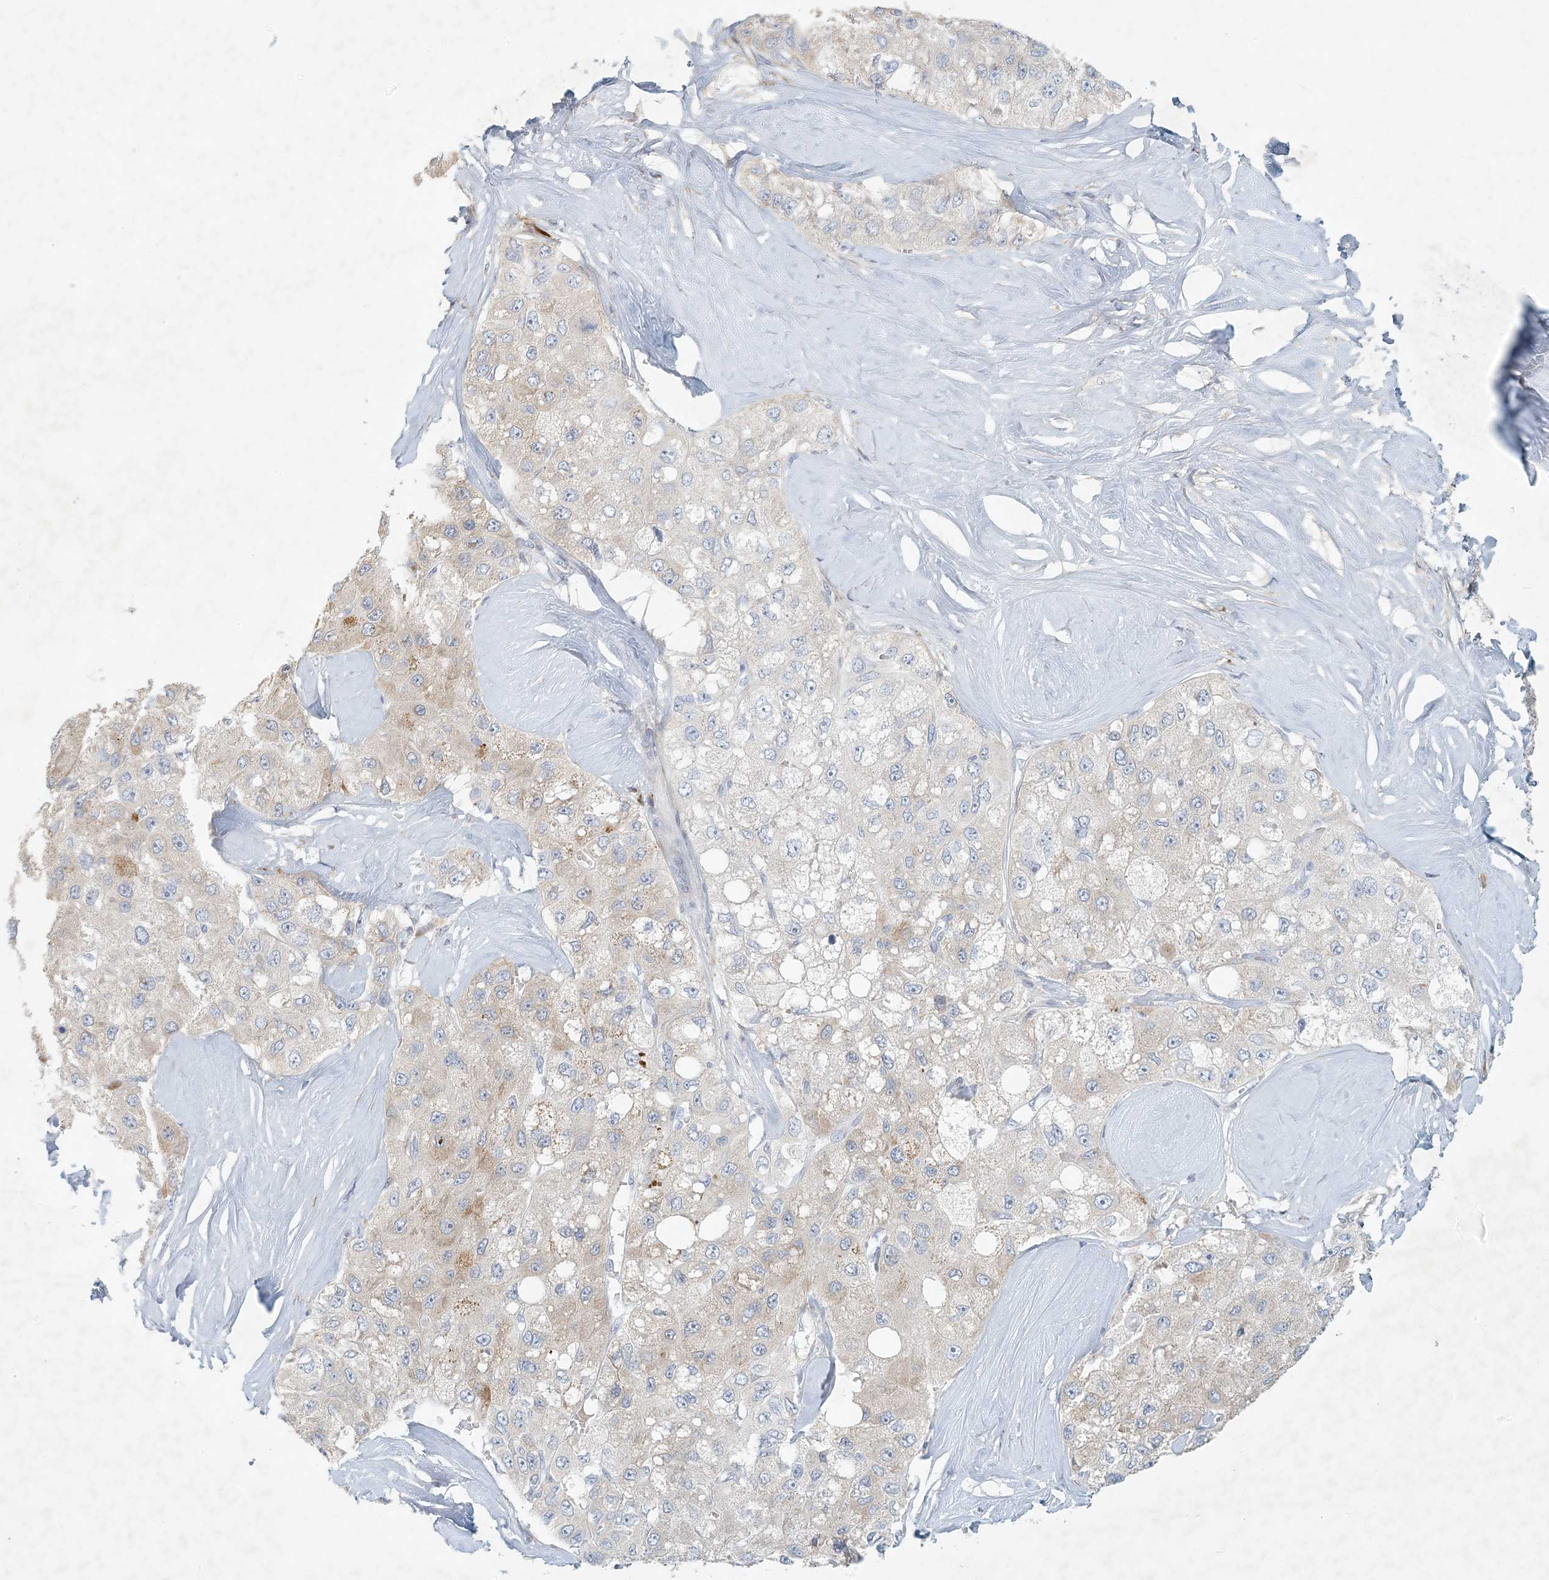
{"staining": {"intensity": "weak", "quantity": "<25%", "location": "cytoplasmic/membranous"}, "tissue": "liver cancer", "cell_type": "Tumor cells", "image_type": "cancer", "snomed": [{"axis": "morphology", "description": "Carcinoma, Hepatocellular, NOS"}, {"axis": "topography", "description": "Liver"}], "caption": "Immunohistochemical staining of liver hepatocellular carcinoma demonstrates no significant positivity in tumor cells.", "gene": "ZNF385D", "patient": {"sex": "male", "age": 80}}